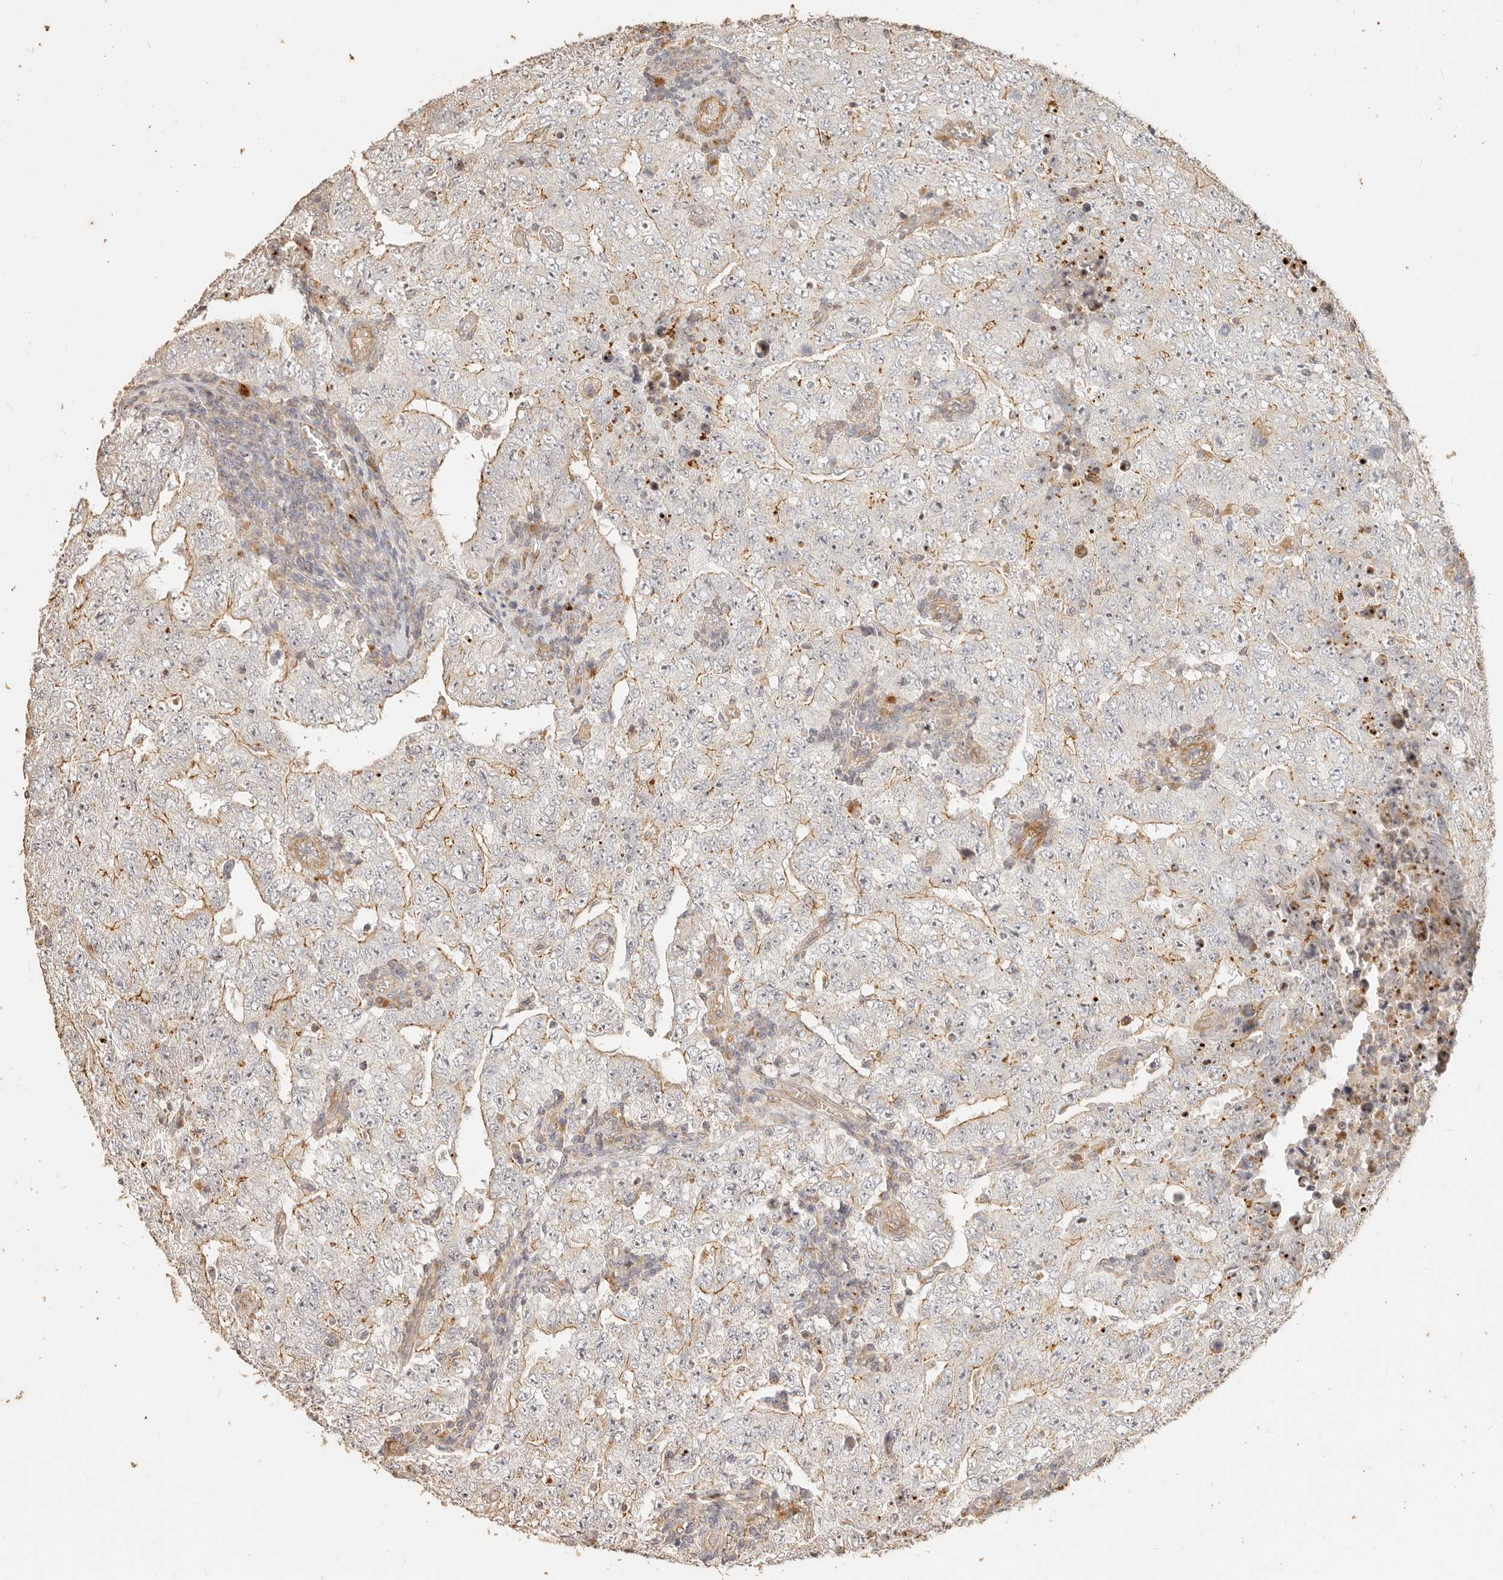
{"staining": {"intensity": "moderate", "quantity": "25%-75%", "location": "cytoplasmic/membranous"}, "tissue": "testis cancer", "cell_type": "Tumor cells", "image_type": "cancer", "snomed": [{"axis": "morphology", "description": "Carcinoma, Embryonal, NOS"}, {"axis": "topography", "description": "Testis"}], "caption": "Human testis embryonal carcinoma stained with a brown dye reveals moderate cytoplasmic/membranous positive staining in about 25%-75% of tumor cells.", "gene": "PTPN22", "patient": {"sex": "male", "age": 26}}